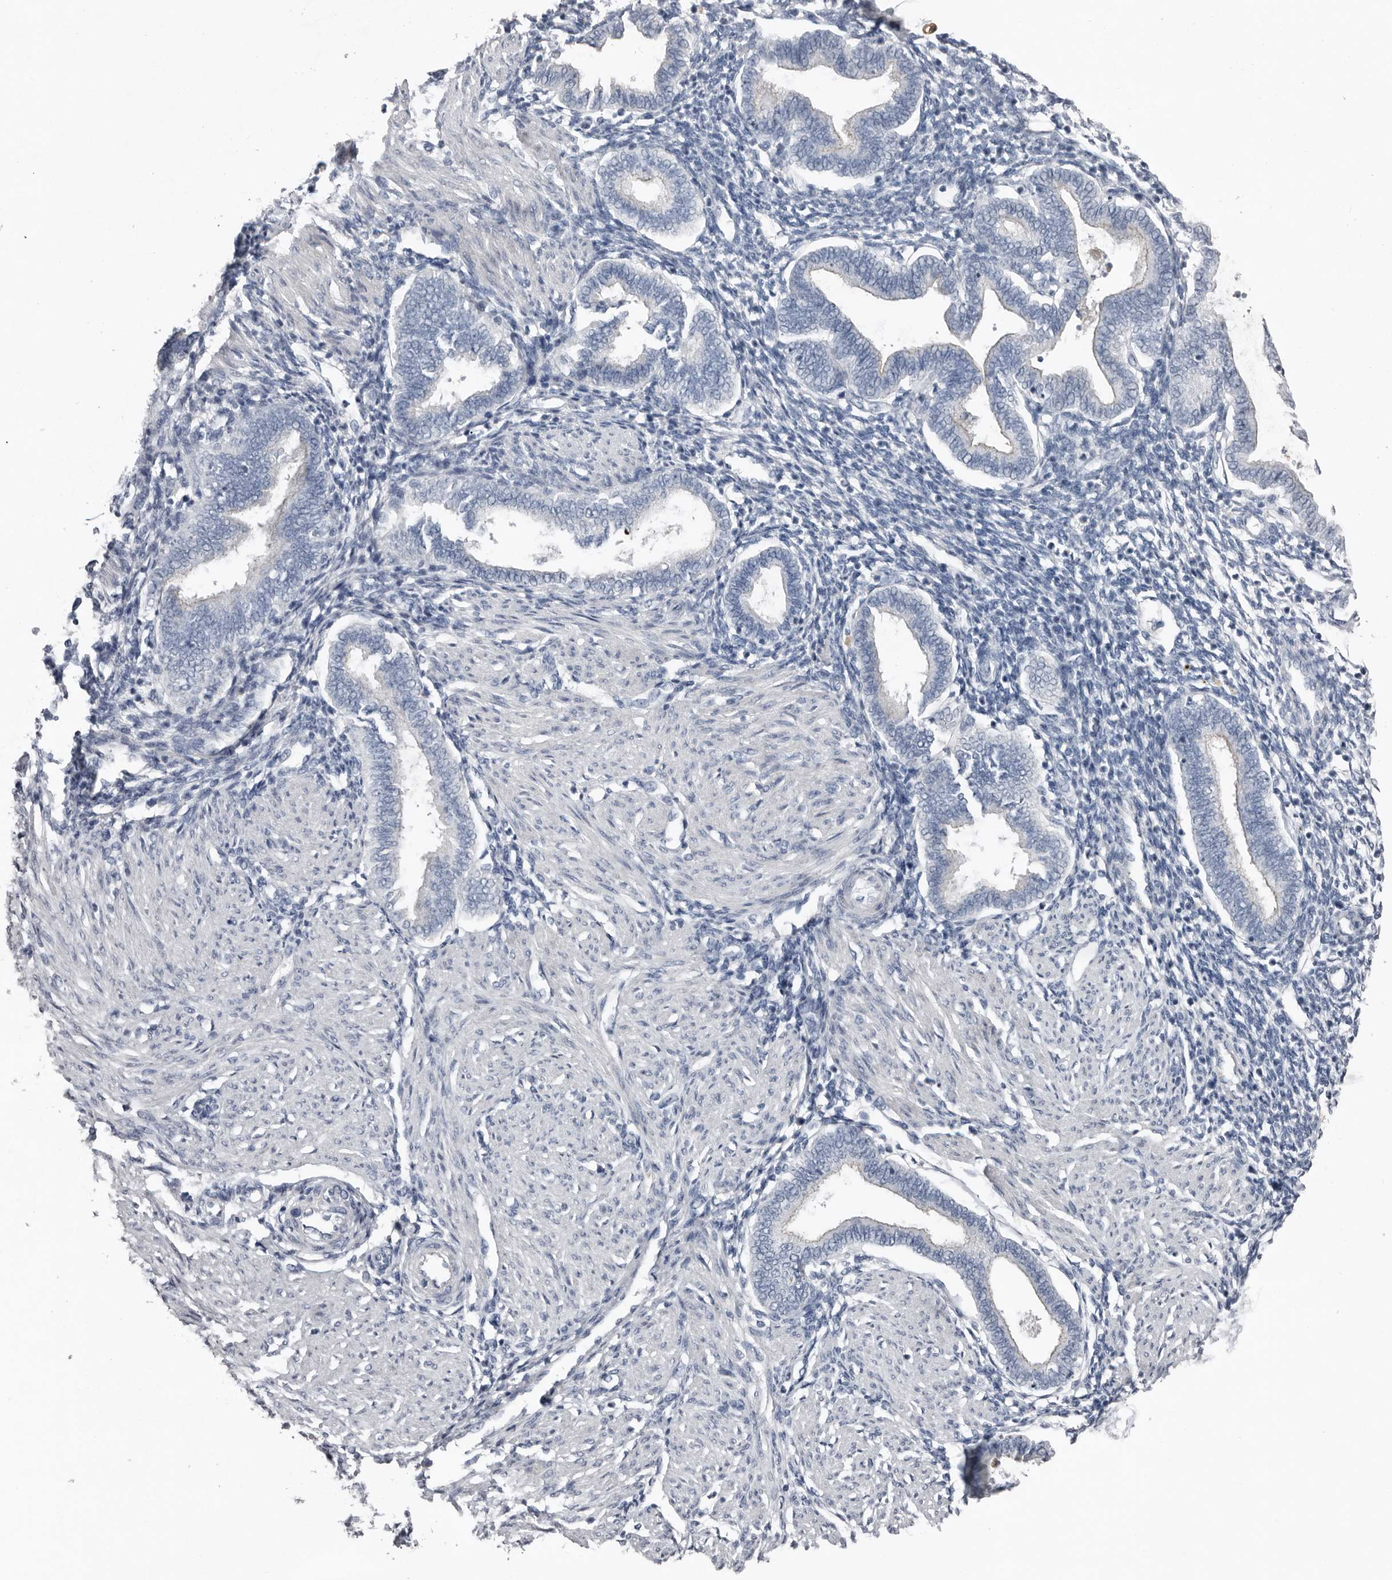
{"staining": {"intensity": "negative", "quantity": "none", "location": "none"}, "tissue": "endometrium", "cell_type": "Cells in endometrial stroma", "image_type": "normal", "snomed": [{"axis": "morphology", "description": "Normal tissue, NOS"}, {"axis": "topography", "description": "Endometrium"}], "caption": "Protein analysis of benign endometrium shows no significant positivity in cells in endometrial stroma.", "gene": "FABP7", "patient": {"sex": "female", "age": 53}}